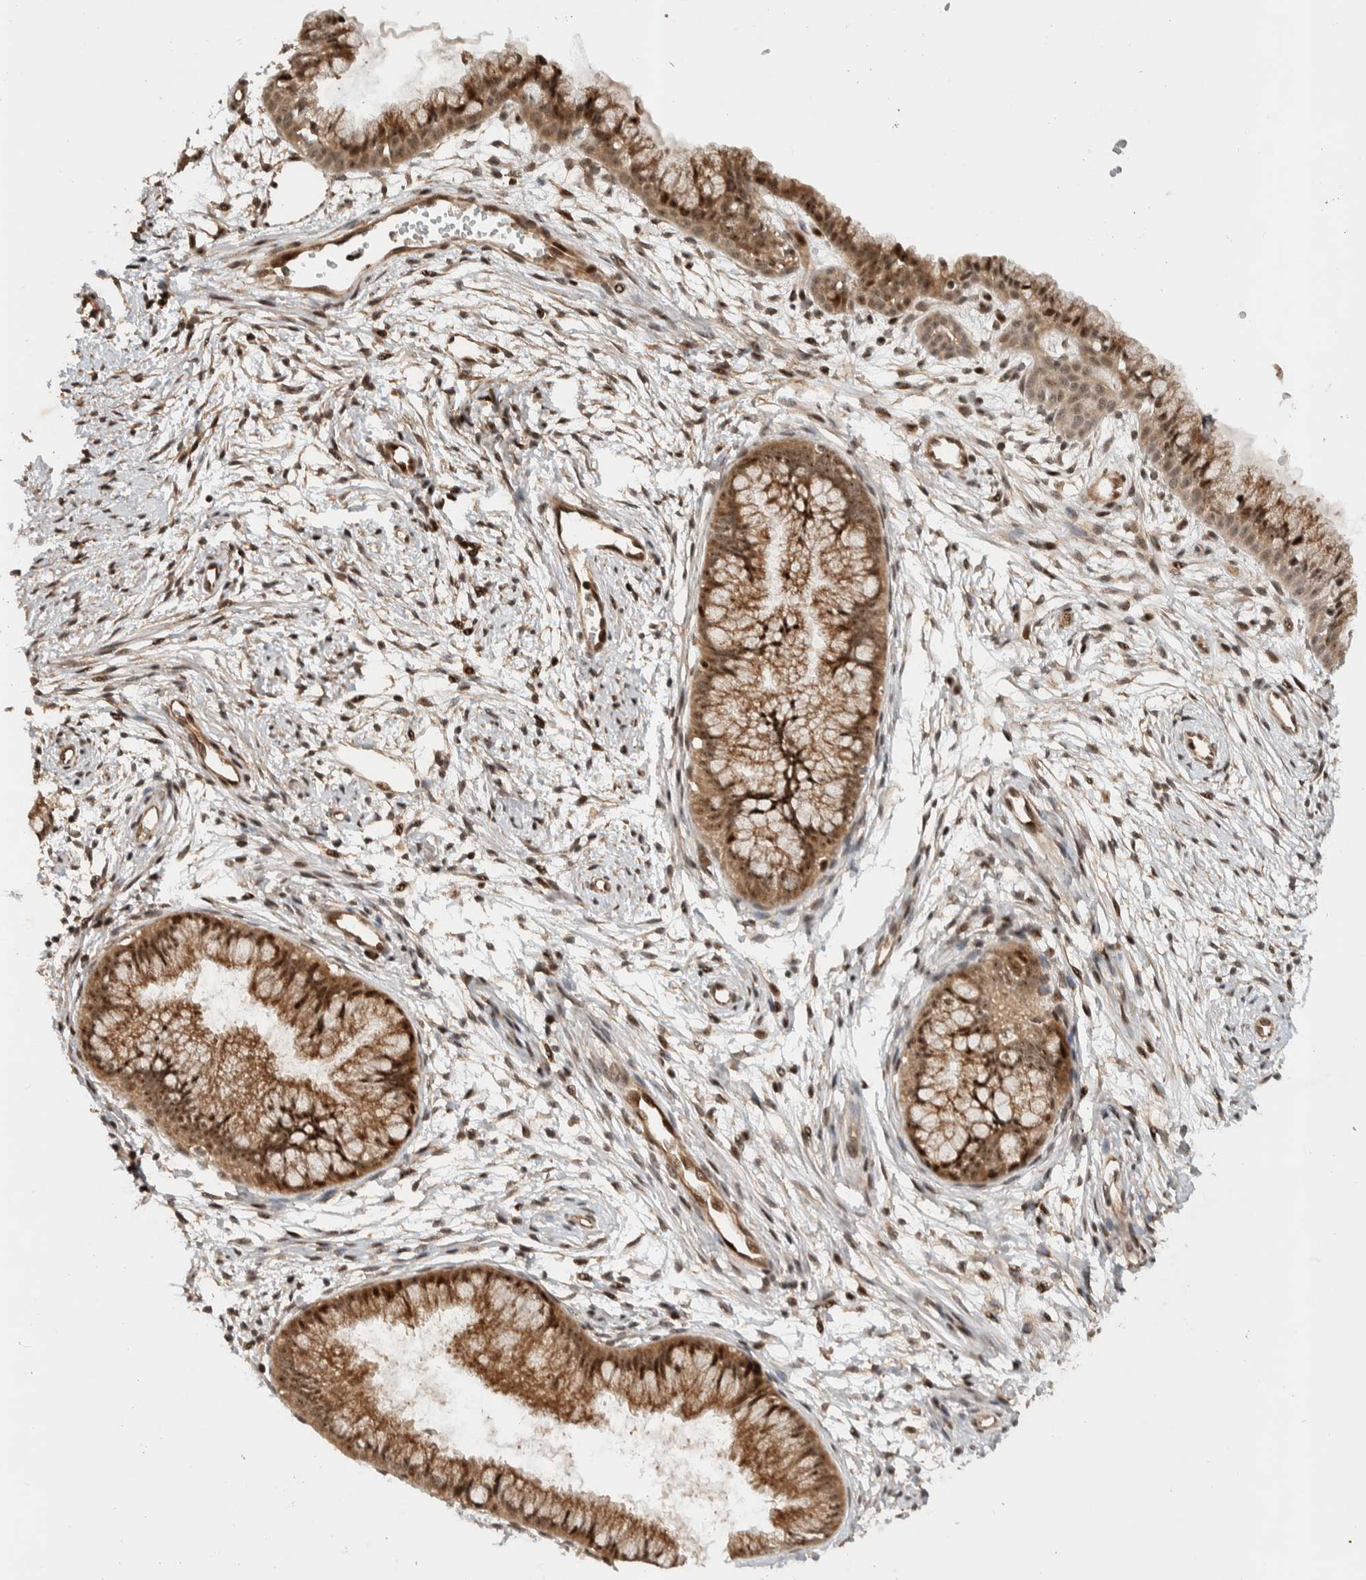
{"staining": {"intensity": "moderate", "quantity": ">75%", "location": "cytoplasmic/membranous,nuclear"}, "tissue": "cervix", "cell_type": "Glandular cells", "image_type": "normal", "snomed": [{"axis": "morphology", "description": "Normal tissue, NOS"}, {"axis": "topography", "description": "Cervix"}], "caption": "Moderate cytoplasmic/membranous,nuclear staining for a protein is identified in approximately >75% of glandular cells of normal cervix using immunohistochemistry.", "gene": "TOR1B", "patient": {"sex": "female", "age": 39}}